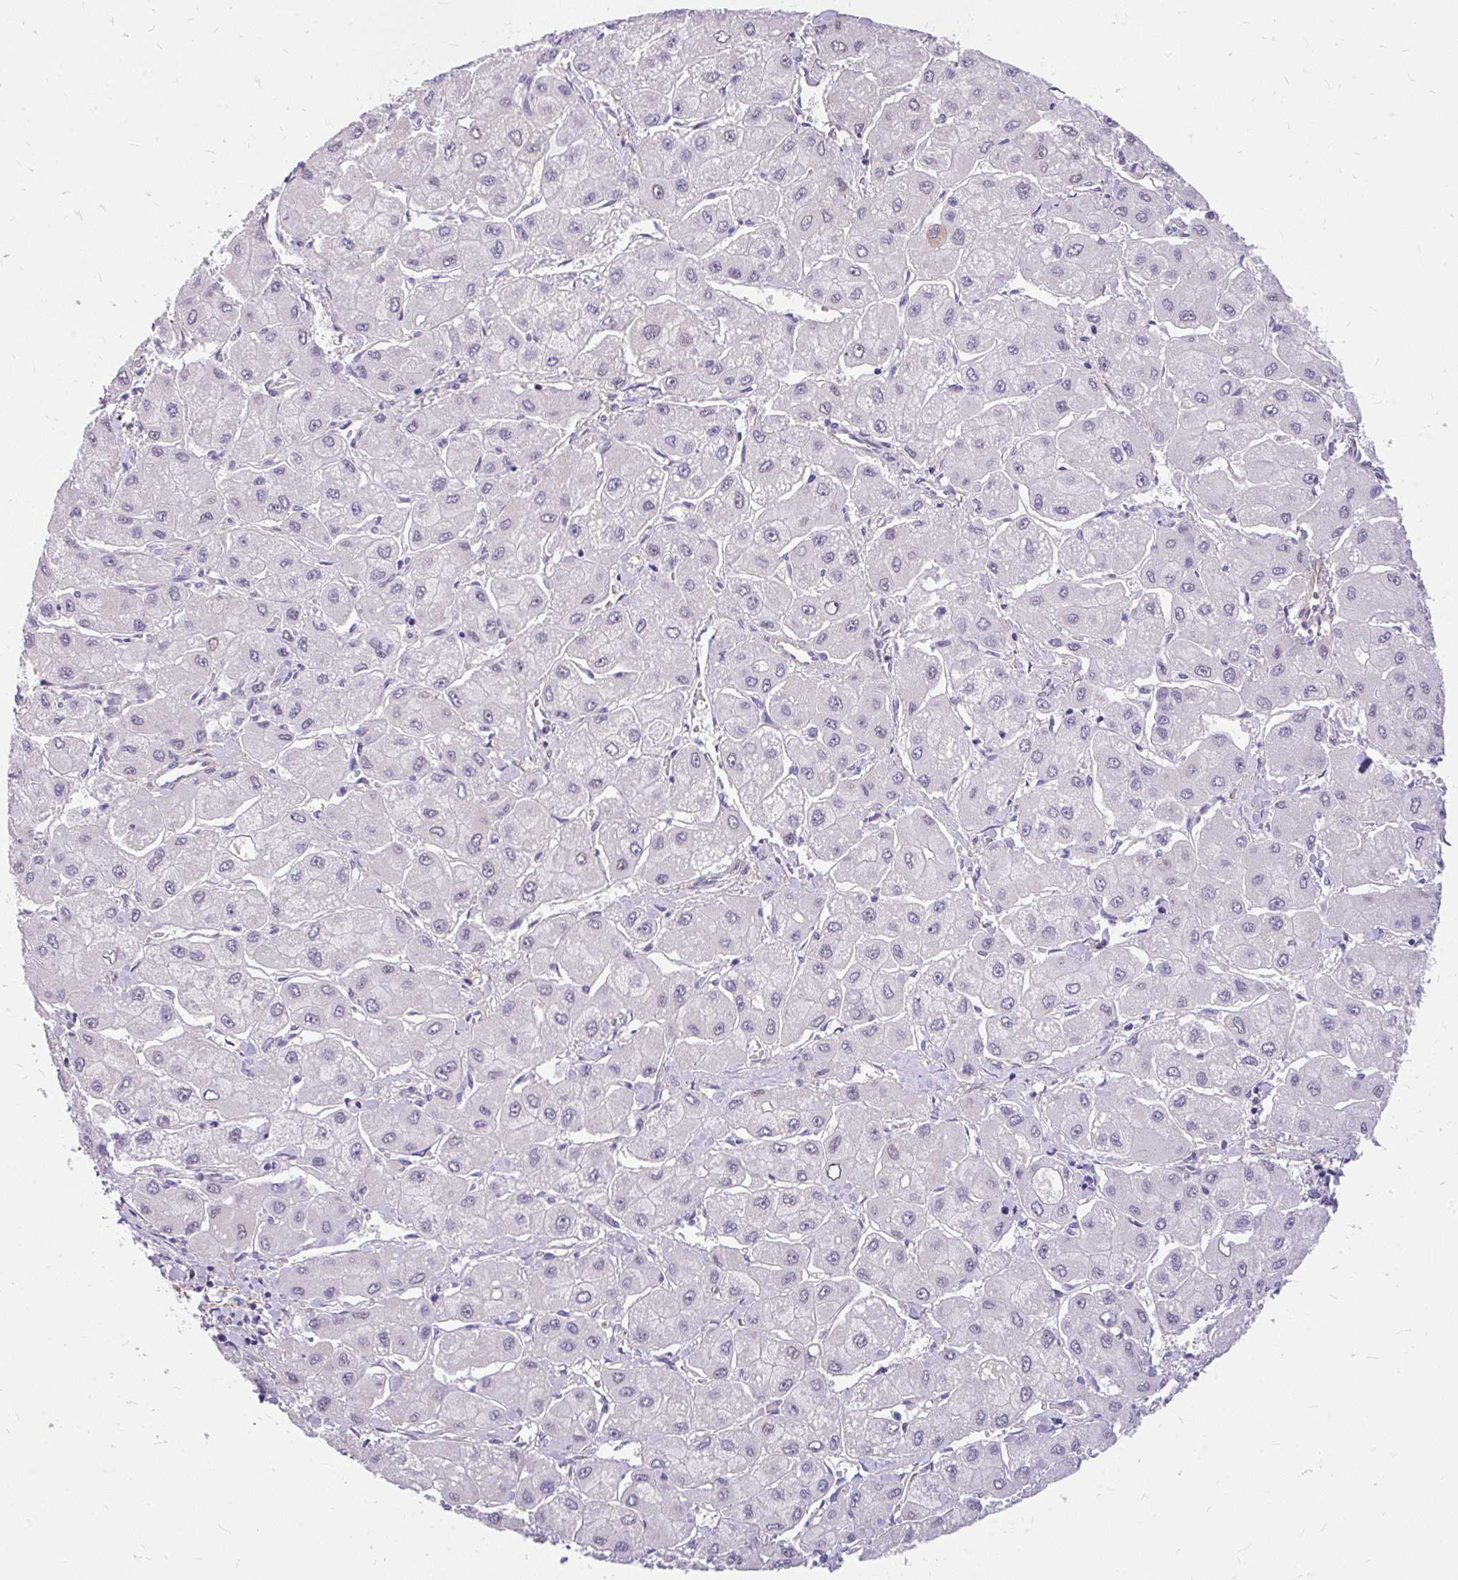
{"staining": {"intensity": "weak", "quantity": "<25%", "location": "cytoplasmic/membranous"}, "tissue": "liver cancer", "cell_type": "Tumor cells", "image_type": "cancer", "snomed": [{"axis": "morphology", "description": "Carcinoma, Hepatocellular, NOS"}, {"axis": "topography", "description": "Liver"}], "caption": "Liver cancer stained for a protein using immunohistochemistry (IHC) shows no expression tumor cells.", "gene": "FAM83C", "patient": {"sex": "male", "age": 40}}